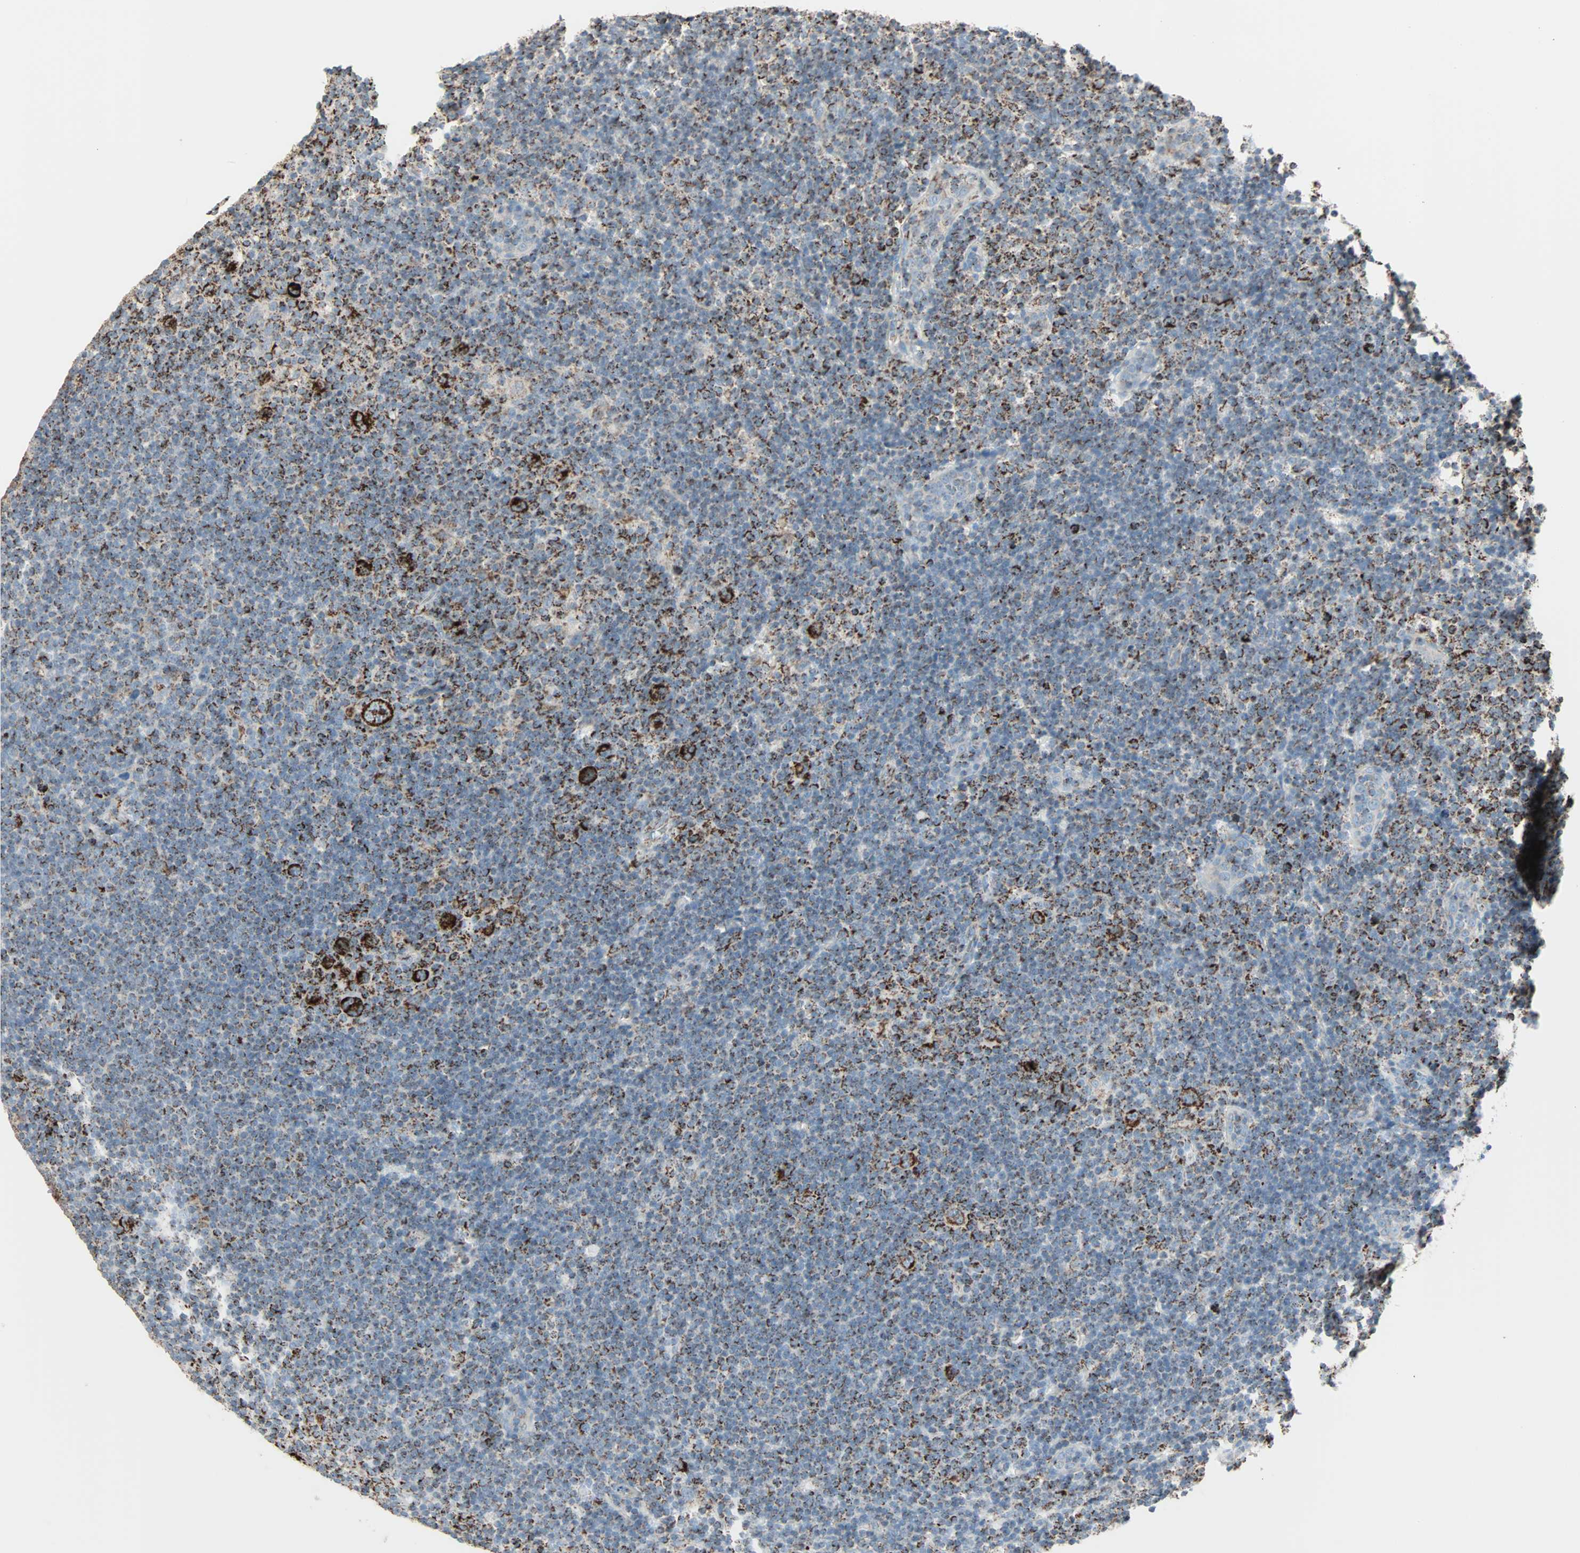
{"staining": {"intensity": "strong", "quantity": ">75%", "location": "cytoplasmic/membranous"}, "tissue": "lymphoma", "cell_type": "Tumor cells", "image_type": "cancer", "snomed": [{"axis": "morphology", "description": "Hodgkin's disease, NOS"}, {"axis": "topography", "description": "Lymph node"}], "caption": "Protein staining of lymphoma tissue exhibits strong cytoplasmic/membranous positivity in about >75% of tumor cells.", "gene": "IDH2", "patient": {"sex": "female", "age": 57}}